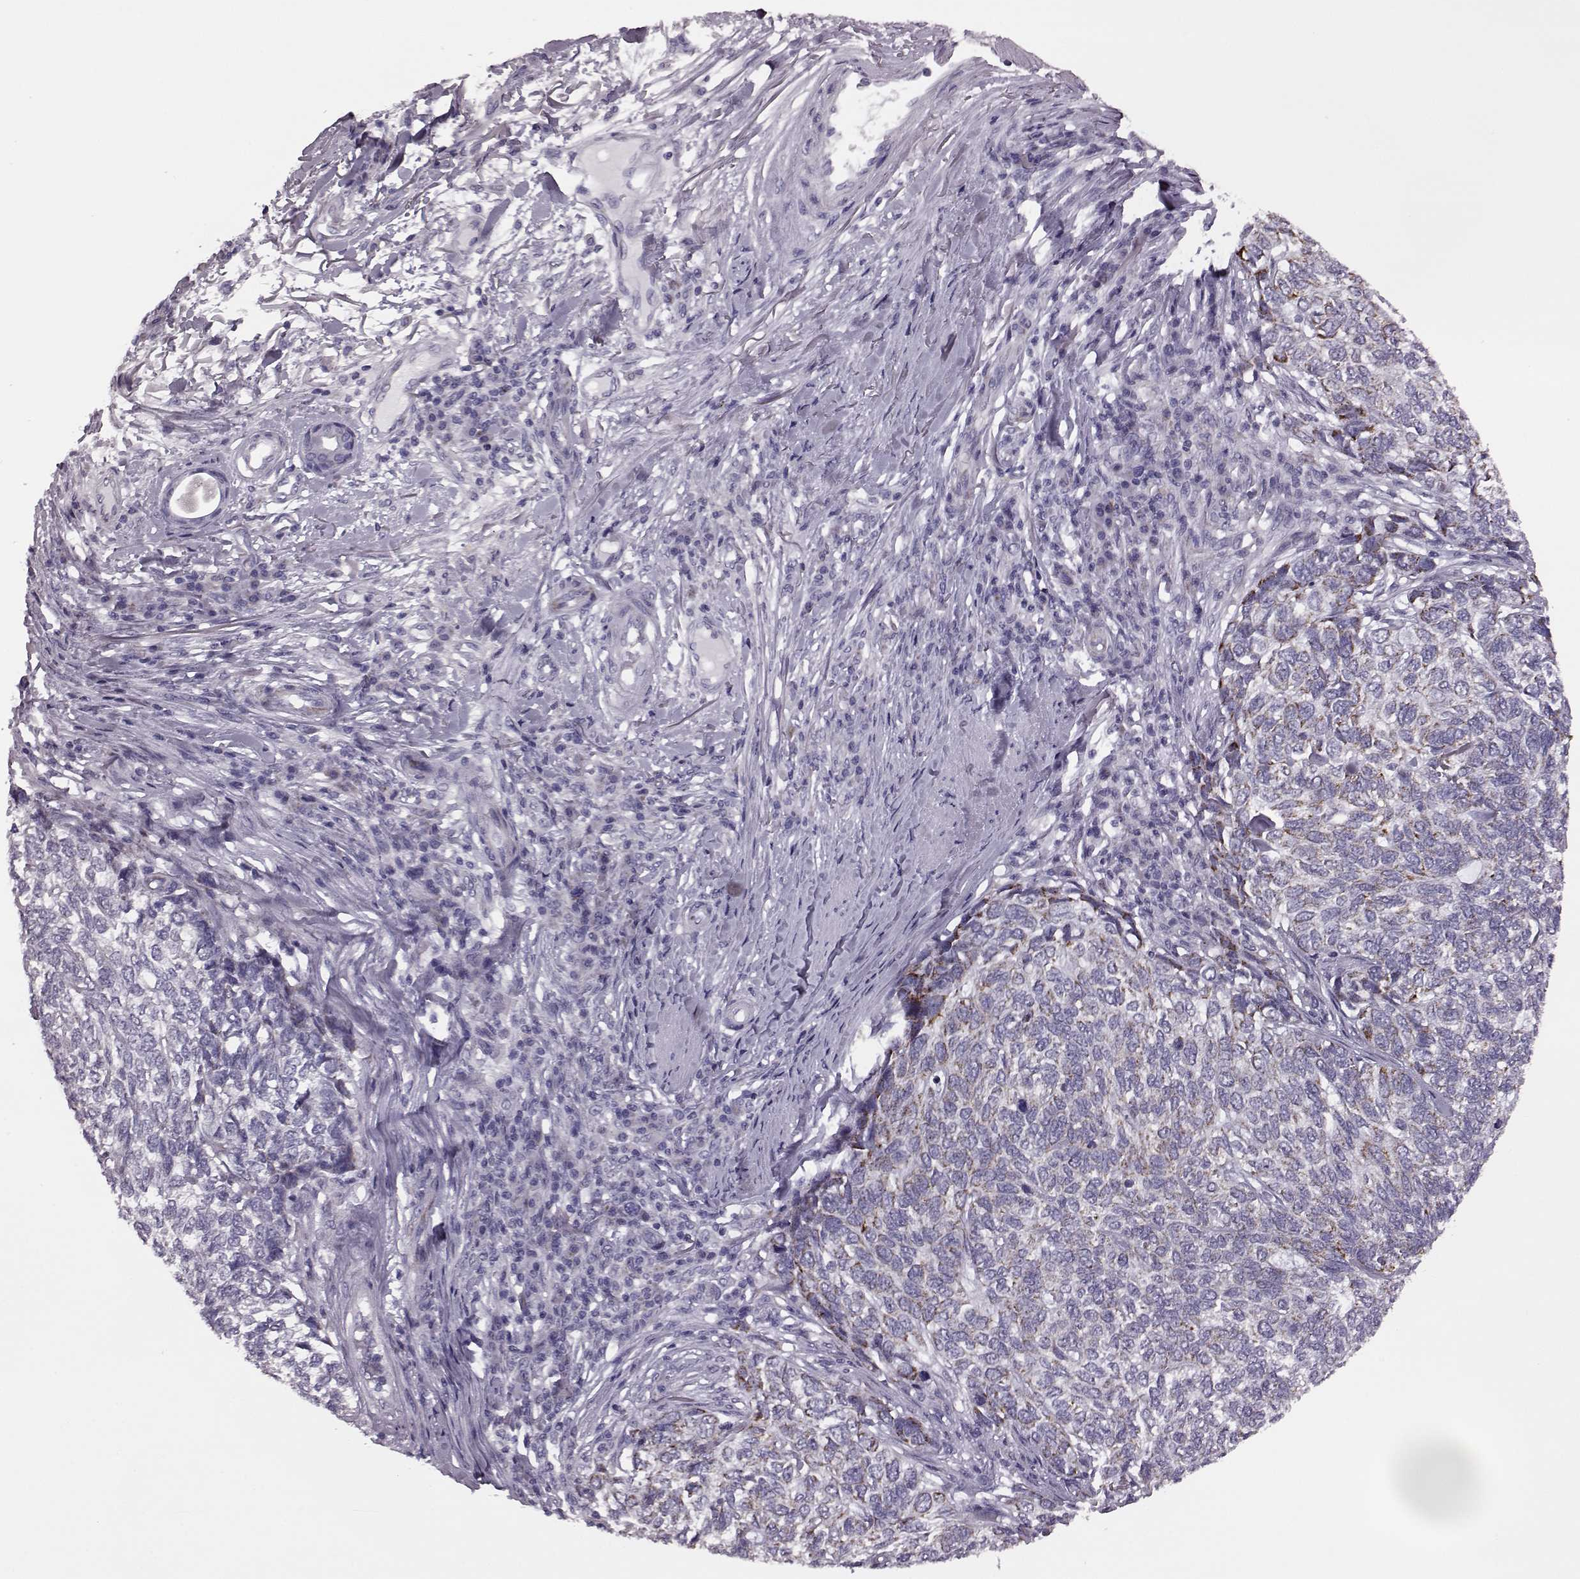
{"staining": {"intensity": "strong", "quantity": "25%-75%", "location": "cytoplasmic/membranous"}, "tissue": "skin cancer", "cell_type": "Tumor cells", "image_type": "cancer", "snomed": [{"axis": "morphology", "description": "Basal cell carcinoma"}, {"axis": "topography", "description": "Skin"}], "caption": "DAB immunohistochemical staining of skin cancer (basal cell carcinoma) reveals strong cytoplasmic/membranous protein staining in about 25%-75% of tumor cells.", "gene": "RIMS2", "patient": {"sex": "female", "age": 65}}